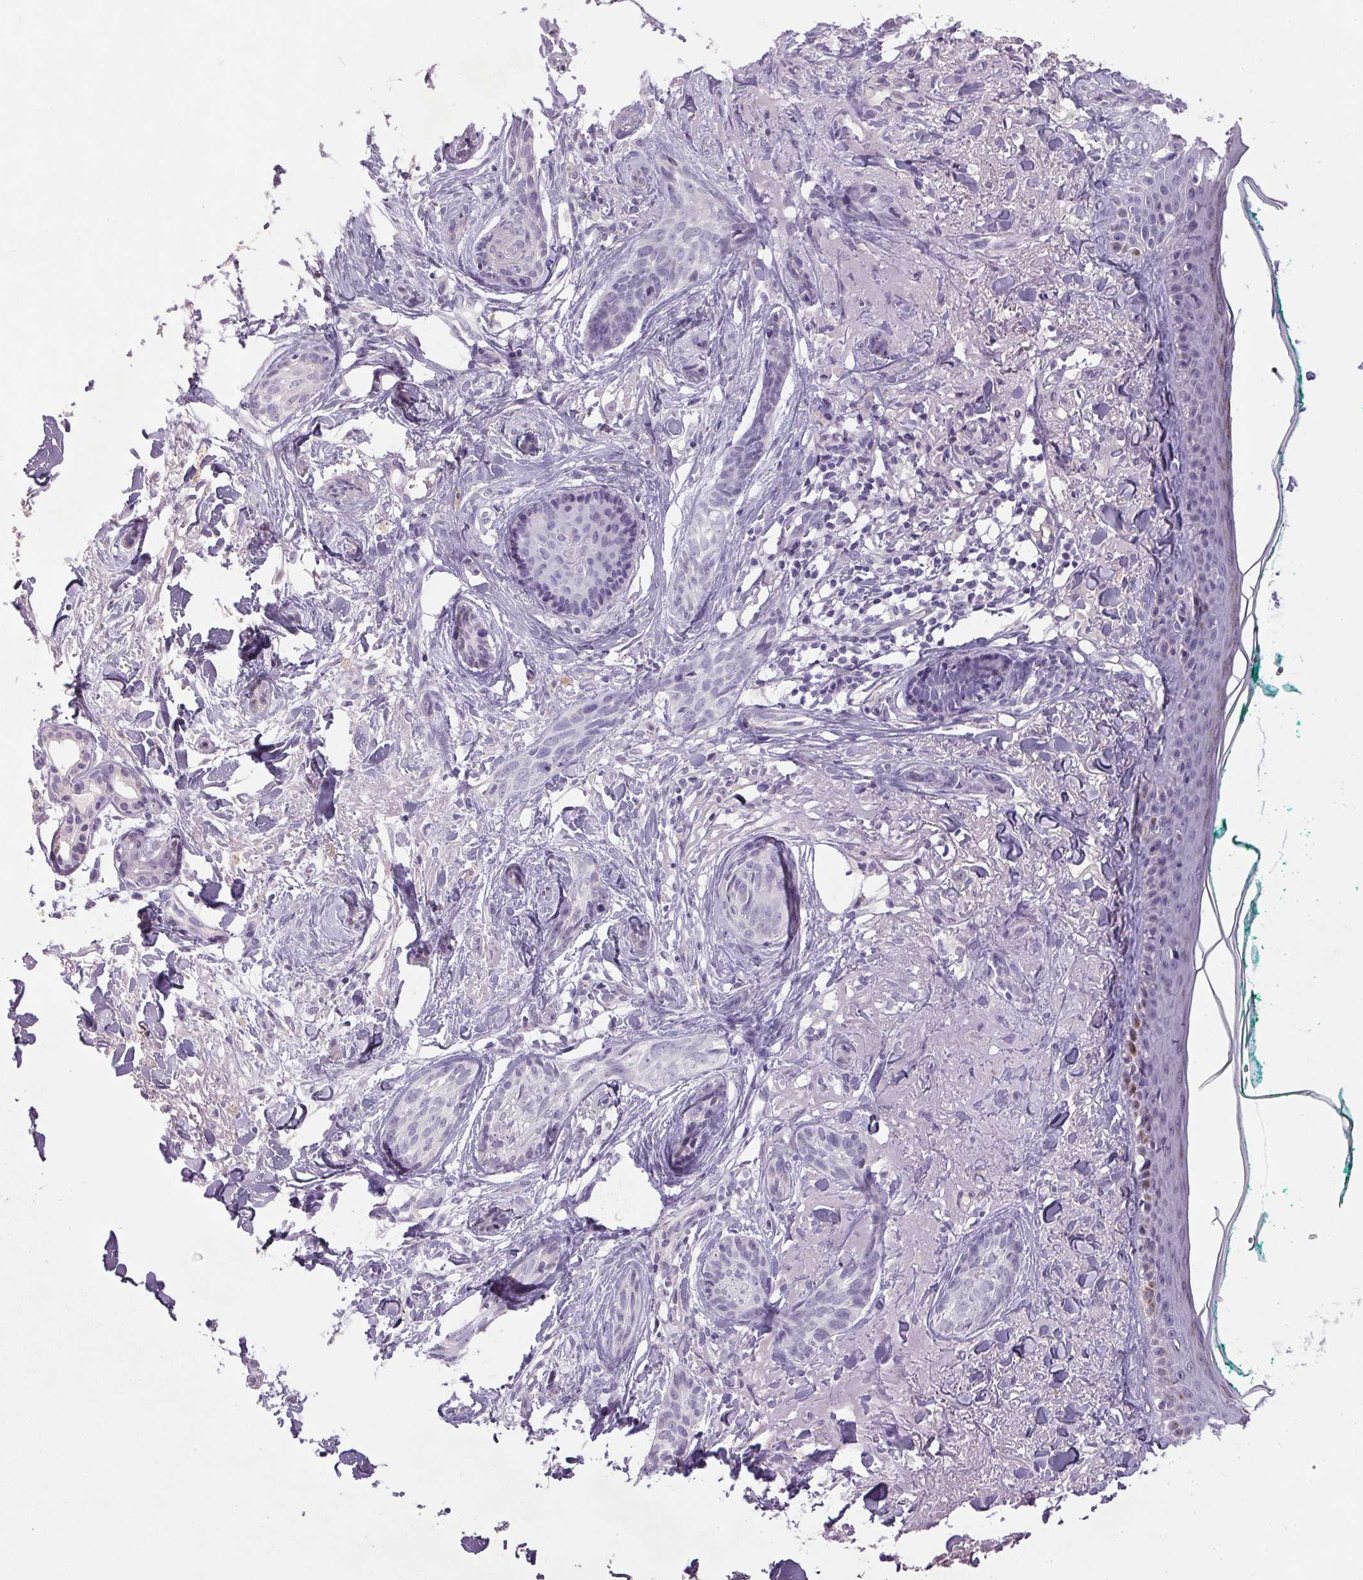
{"staining": {"intensity": "negative", "quantity": "none", "location": "none"}, "tissue": "skin cancer", "cell_type": "Tumor cells", "image_type": "cancer", "snomed": [{"axis": "morphology", "description": "Basal cell carcinoma"}, {"axis": "topography", "description": "Skin"}], "caption": "Immunohistochemistry (IHC) photomicrograph of human skin cancer stained for a protein (brown), which exhibits no positivity in tumor cells.", "gene": "TRDN", "patient": {"sex": "female", "age": 78}}